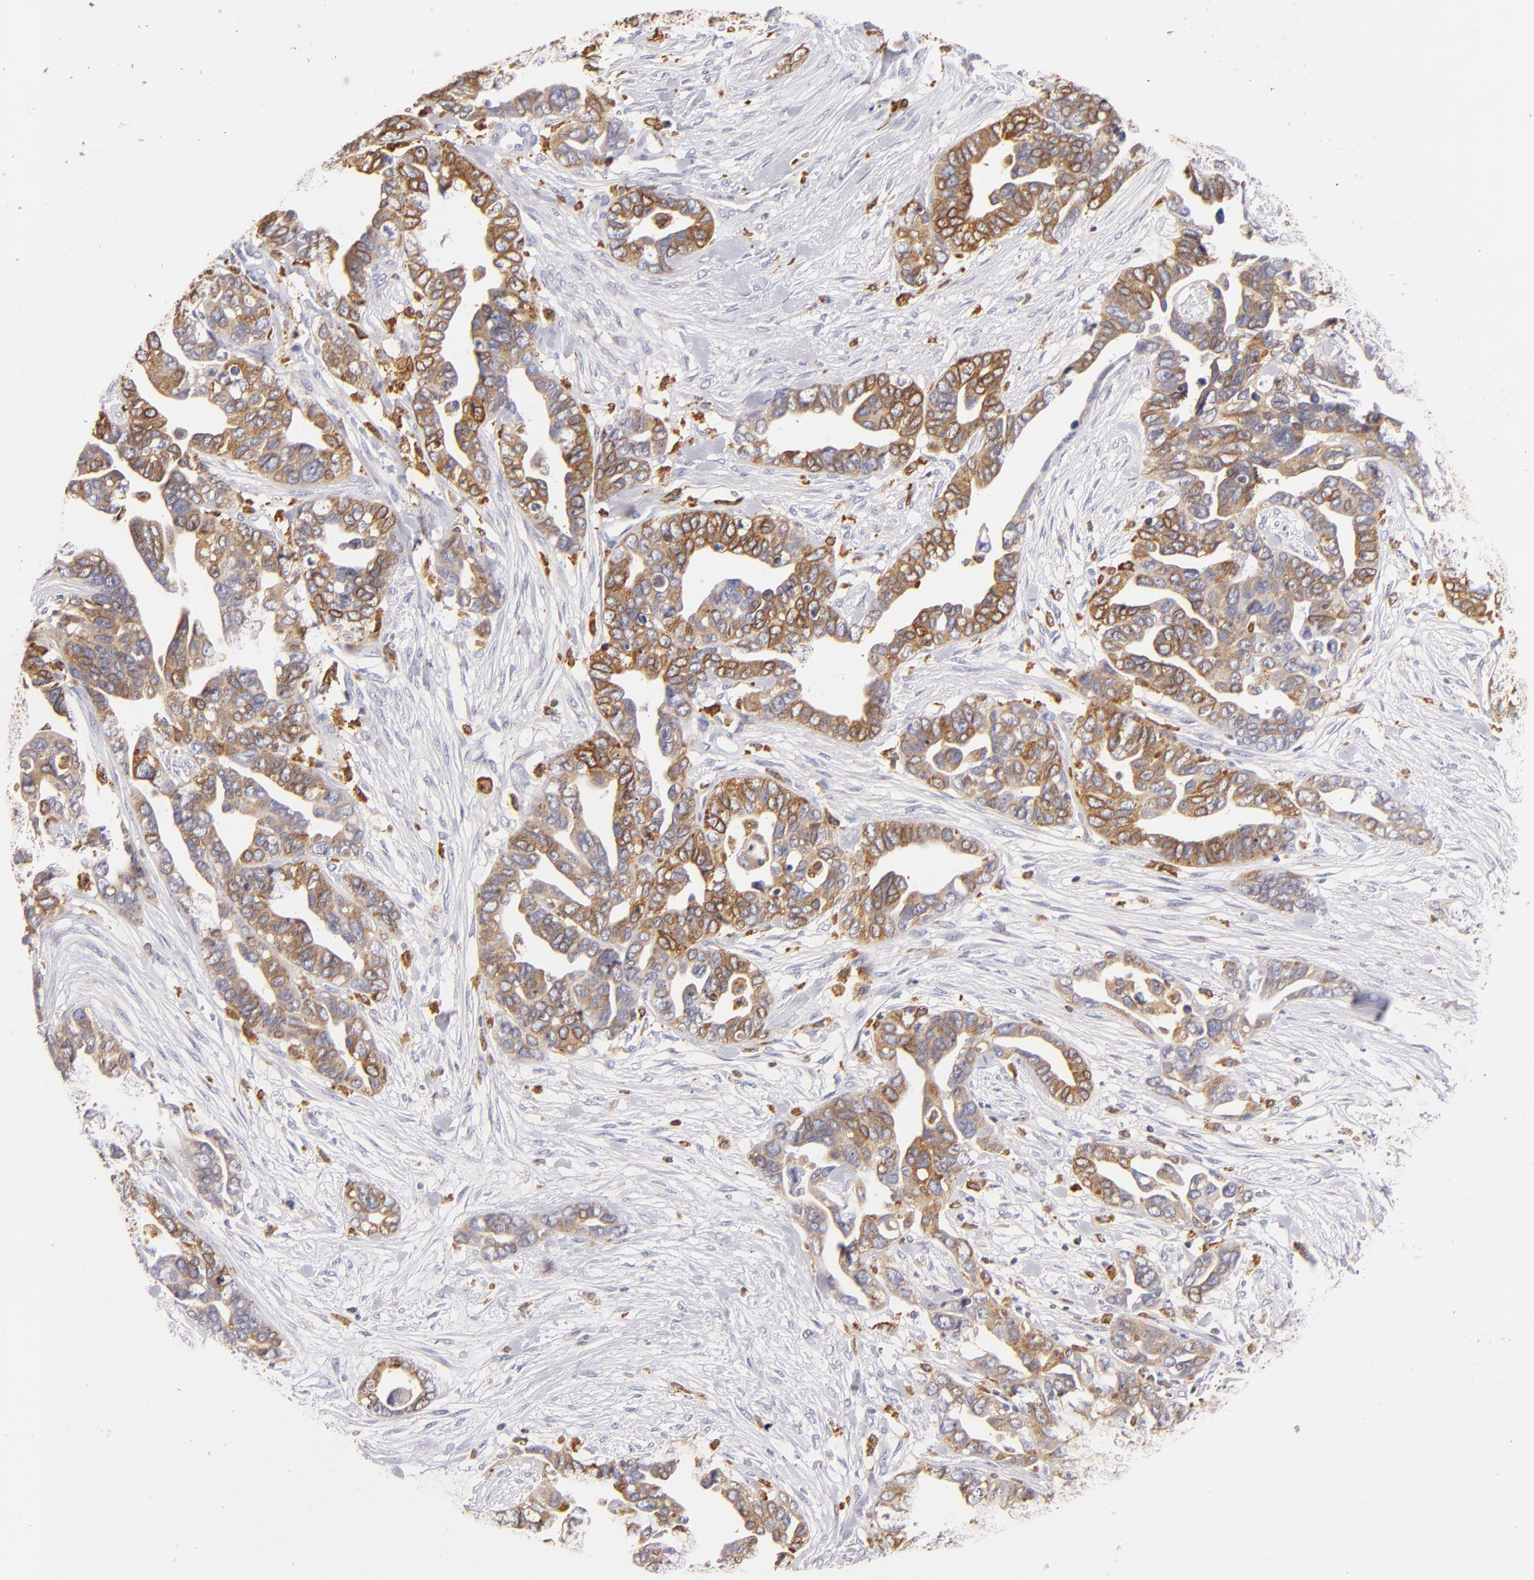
{"staining": {"intensity": "moderate", "quantity": ">75%", "location": "cytoplasmic/membranous"}, "tissue": "ovarian cancer", "cell_type": "Tumor cells", "image_type": "cancer", "snomed": [{"axis": "morphology", "description": "Cystadenocarcinoma, serous, NOS"}, {"axis": "topography", "description": "Ovary"}], "caption": "Immunohistochemical staining of ovarian cancer shows moderate cytoplasmic/membranous protein staining in about >75% of tumor cells. Ihc stains the protein in brown and the nuclei are stained blue.", "gene": "CD74", "patient": {"sex": "female", "age": 54}}